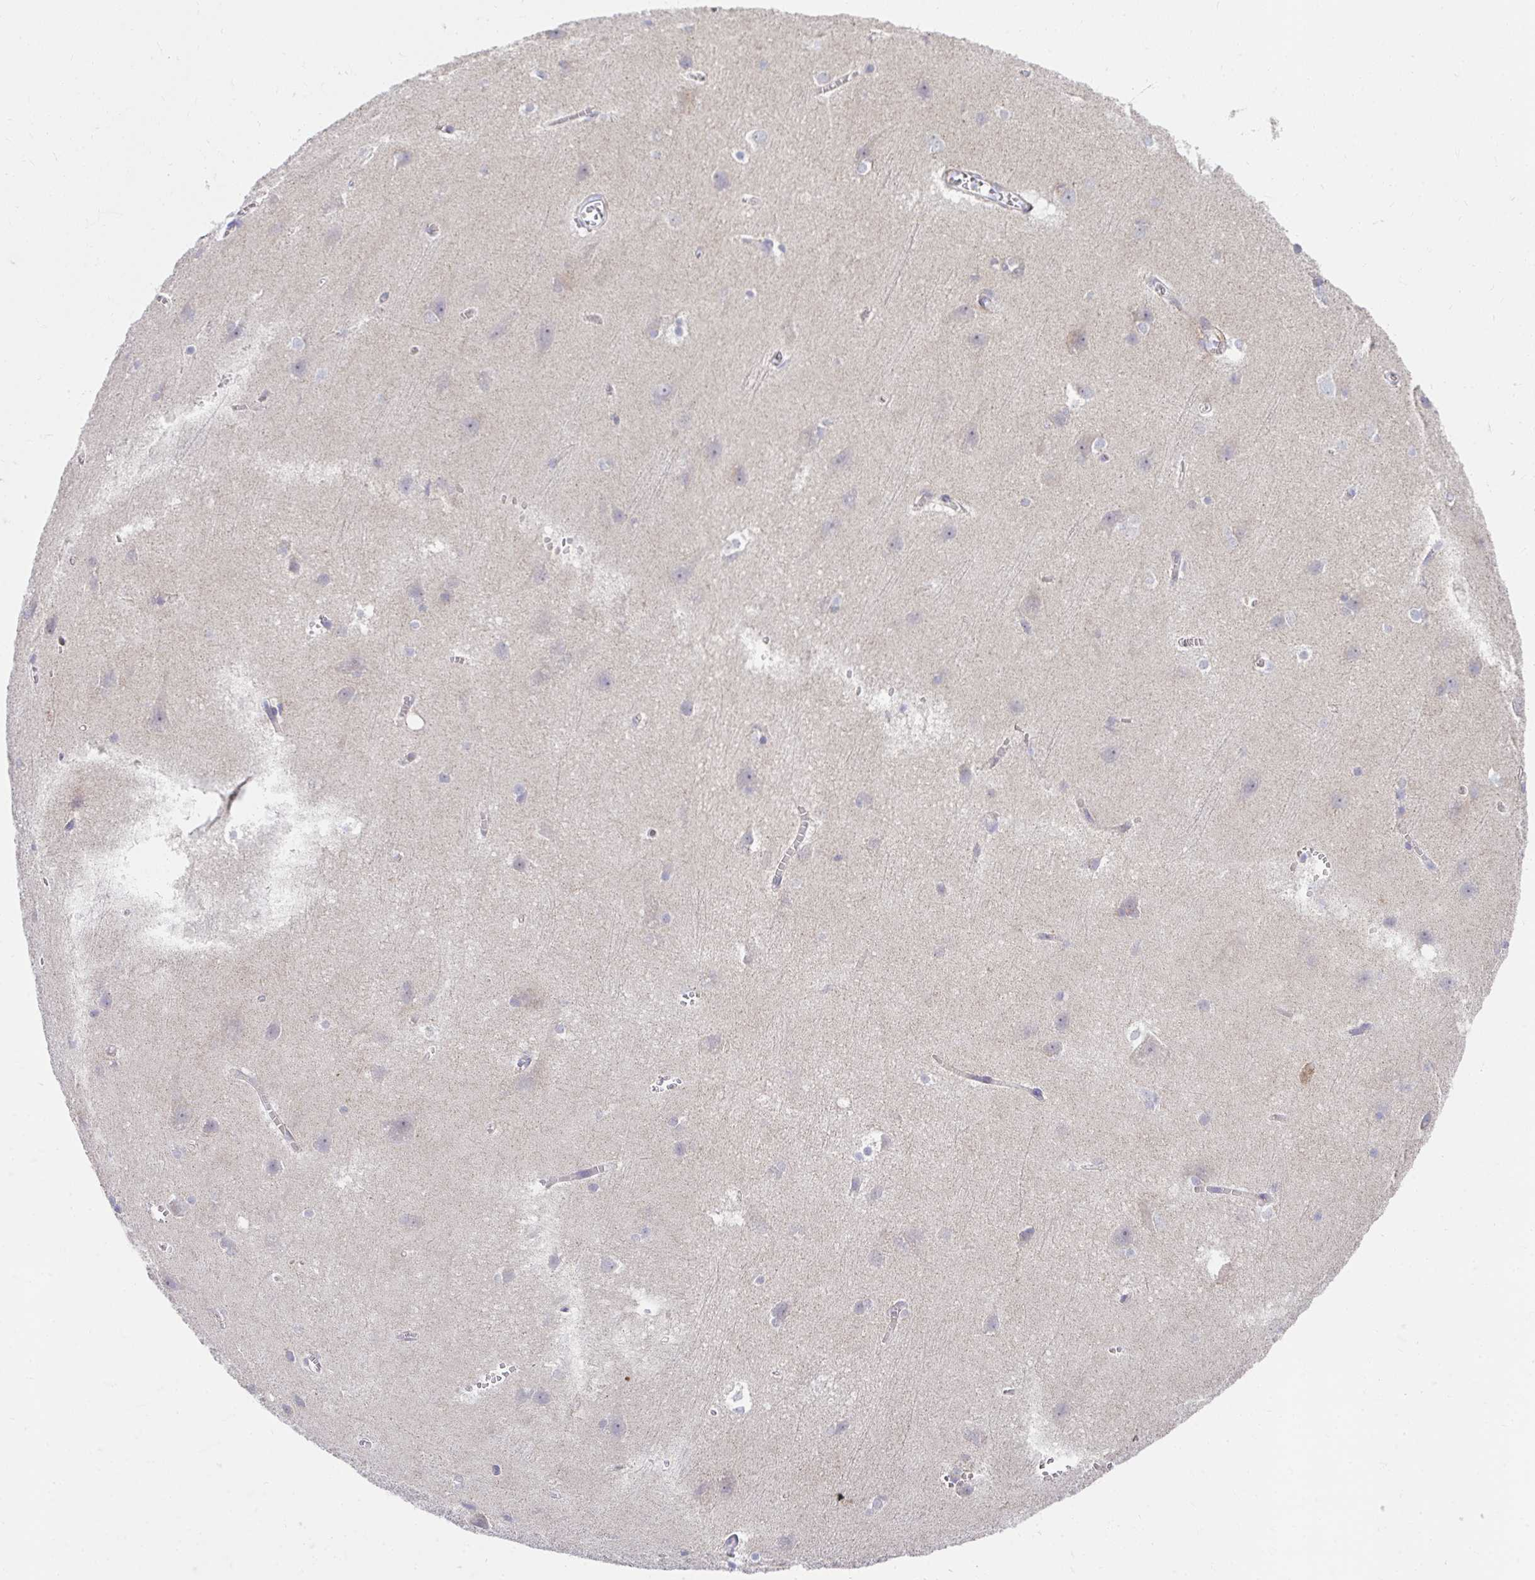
{"staining": {"intensity": "negative", "quantity": "none", "location": "none"}, "tissue": "cerebral cortex", "cell_type": "Endothelial cells", "image_type": "normal", "snomed": [{"axis": "morphology", "description": "Normal tissue, NOS"}, {"axis": "topography", "description": "Cerebral cortex"}], "caption": "The image reveals no significant positivity in endothelial cells of cerebral cortex. (Stains: DAB (3,3'-diaminobenzidine) IHC with hematoxylin counter stain, Microscopy: brightfield microscopy at high magnification).", "gene": "PRRG3", "patient": {"sex": "male", "age": 37}}